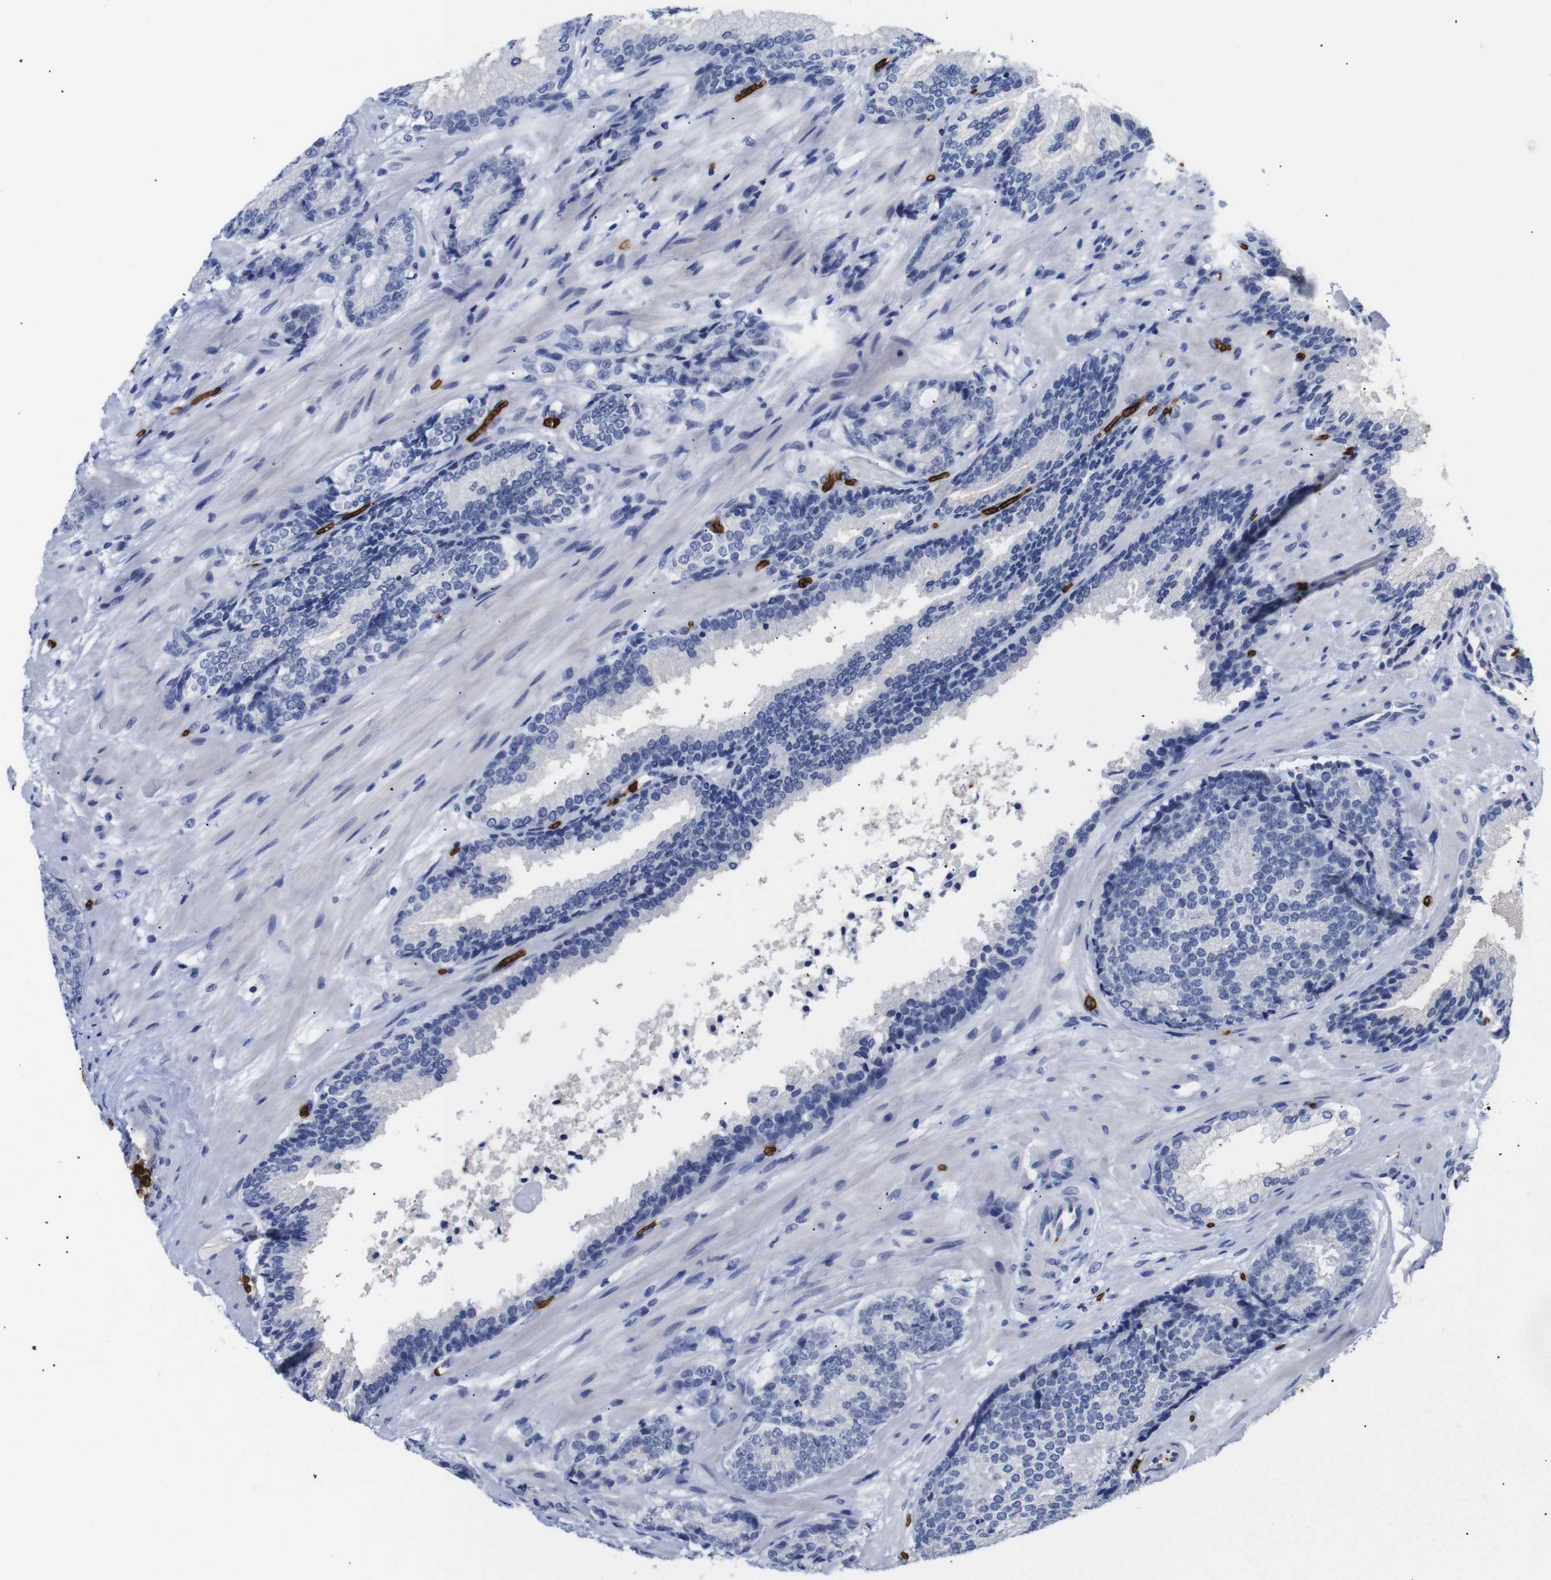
{"staining": {"intensity": "negative", "quantity": "none", "location": "none"}, "tissue": "prostate cancer", "cell_type": "Tumor cells", "image_type": "cancer", "snomed": [{"axis": "morphology", "description": "Adenocarcinoma, High grade"}, {"axis": "topography", "description": "Prostate"}], "caption": "DAB immunohistochemical staining of prostate cancer (high-grade adenocarcinoma) reveals no significant positivity in tumor cells. The staining is performed using DAB (3,3'-diaminobenzidine) brown chromogen with nuclei counter-stained in using hematoxylin.", "gene": "S1PR2", "patient": {"sex": "male", "age": 61}}